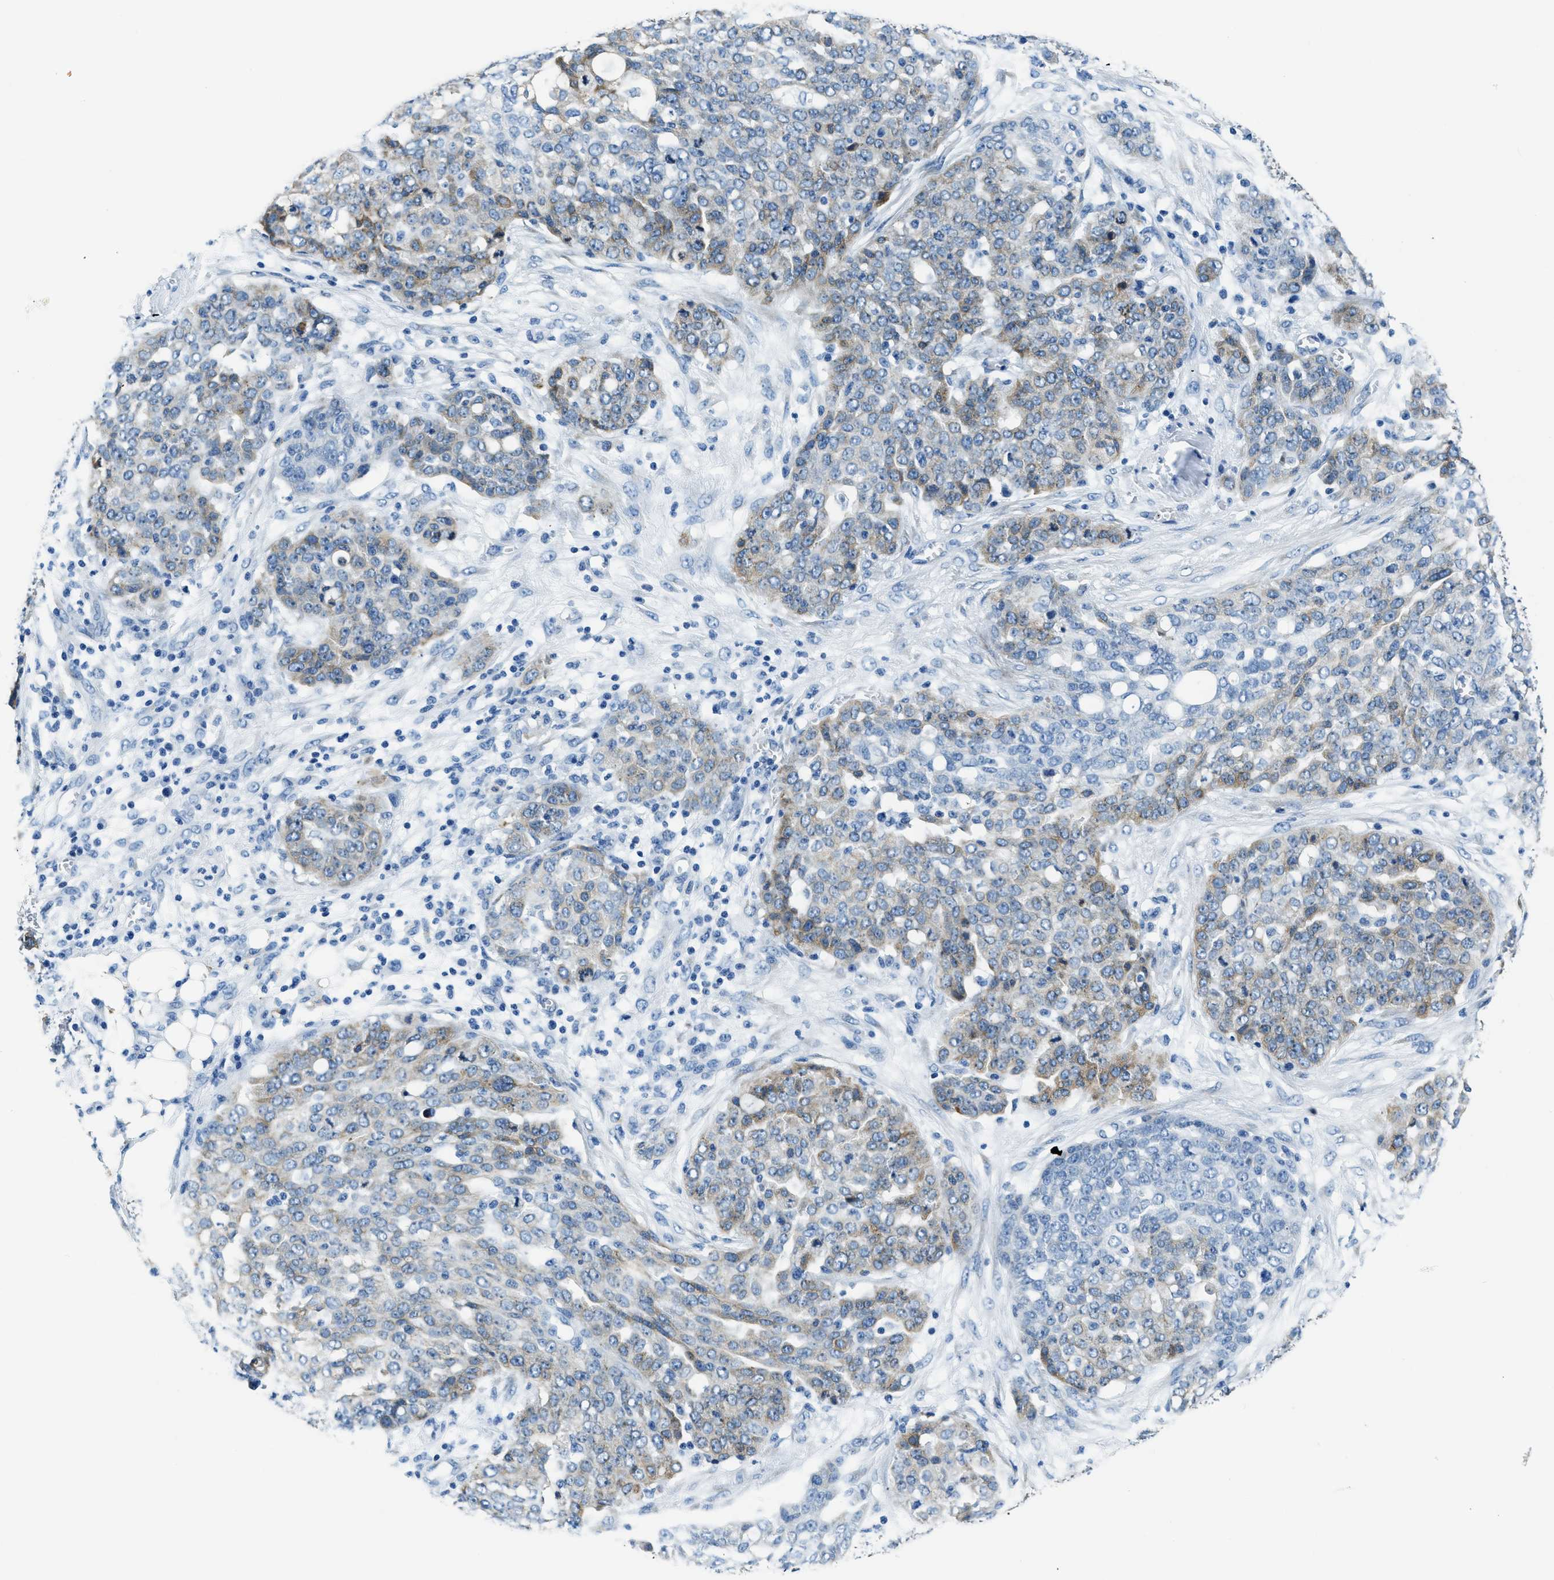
{"staining": {"intensity": "weak", "quantity": "25%-75%", "location": "cytoplasmic/membranous"}, "tissue": "ovarian cancer", "cell_type": "Tumor cells", "image_type": "cancer", "snomed": [{"axis": "morphology", "description": "Cystadenocarcinoma, serous, NOS"}, {"axis": "topography", "description": "Soft tissue"}, {"axis": "topography", "description": "Ovary"}], "caption": "This is a photomicrograph of IHC staining of serous cystadenocarcinoma (ovarian), which shows weak positivity in the cytoplasmic/membranous of tumor cells.", "gene": "UBAC2", "patient": {"sex": "female", "age": 57}}